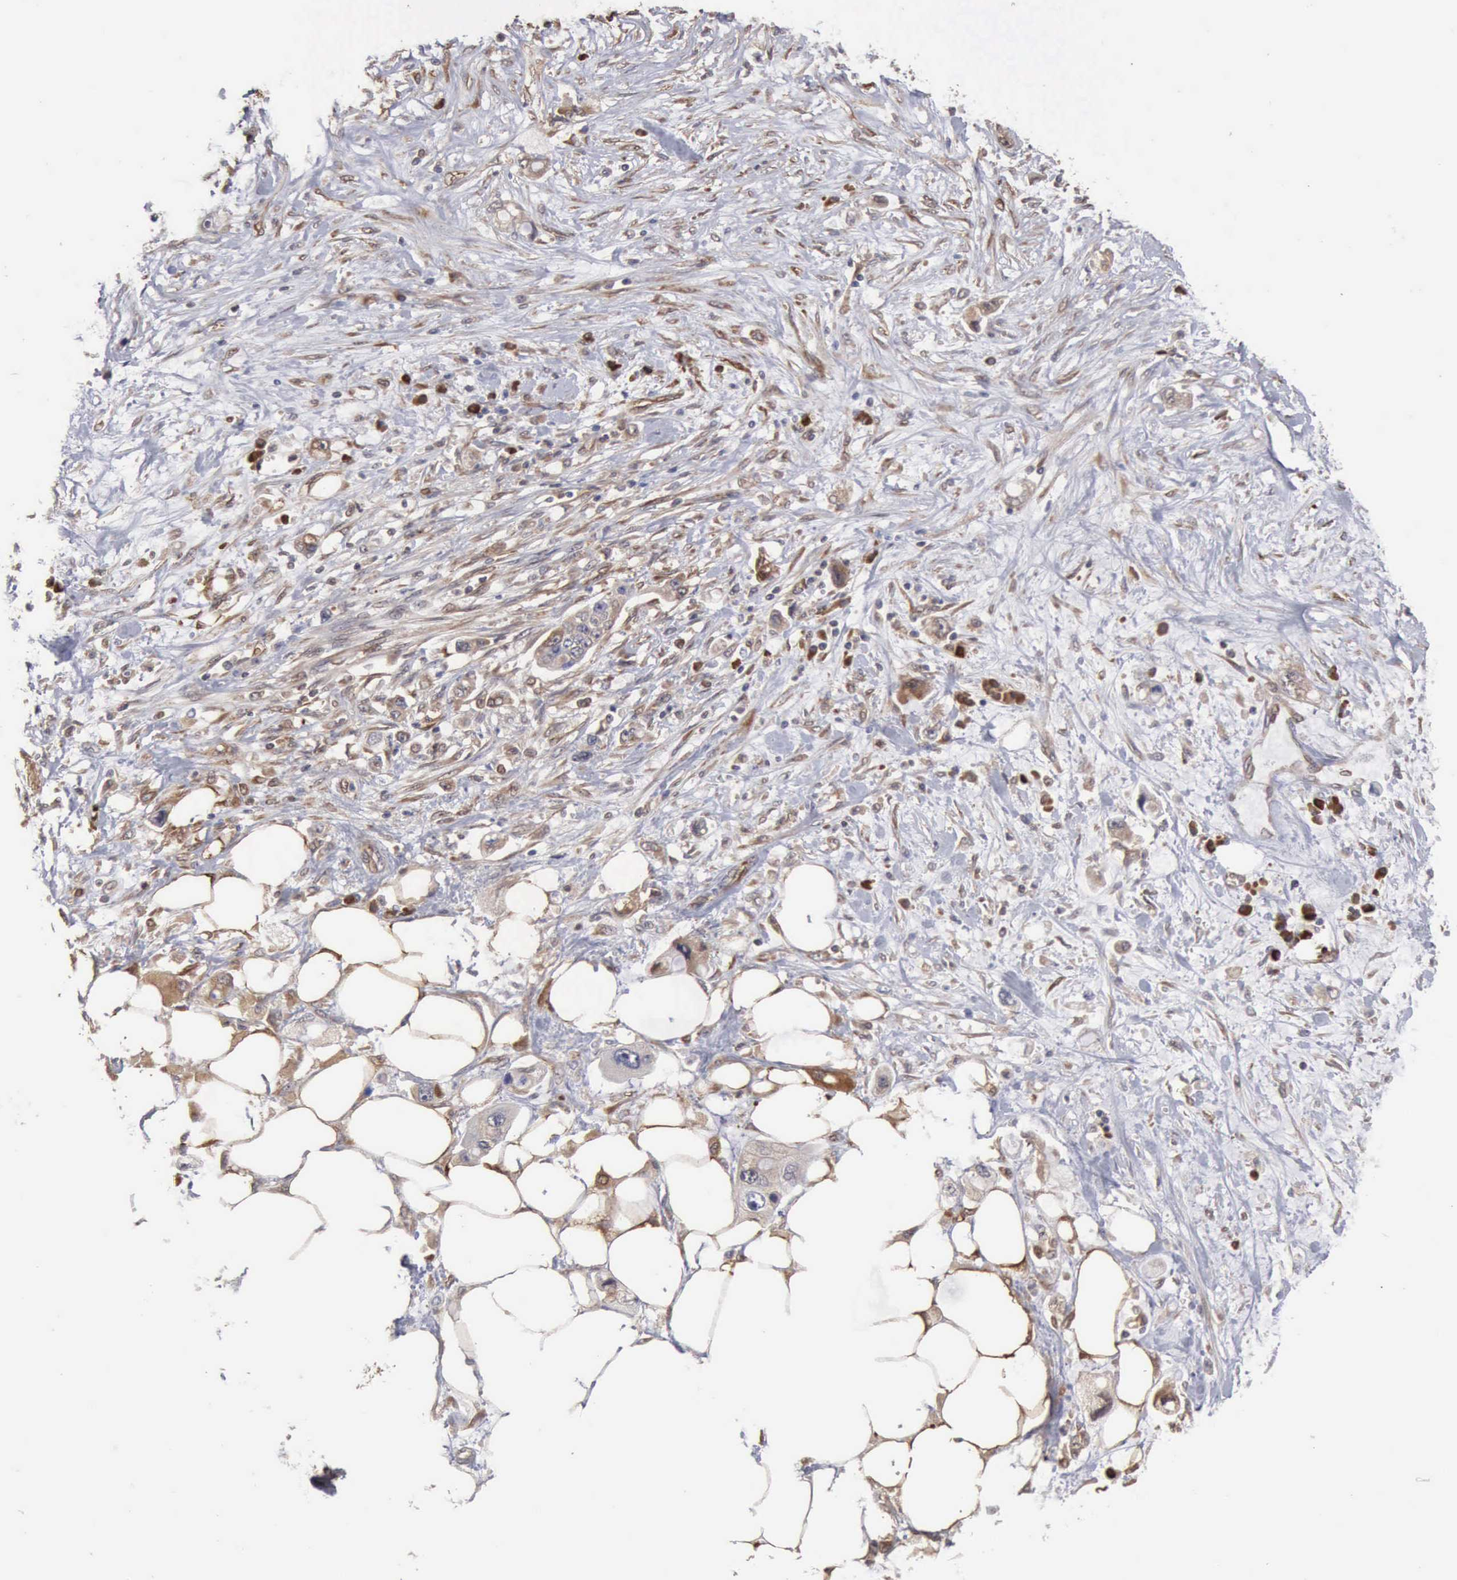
{"staining": {"intensity": "weak", "quantity": "25%-75%", "location": "cytoplasmic/membranous"}, "tissue": "pancreatic cancer", "cell_type": "Tumor cells", "image_type": "cancer", "snomed": [{"axis": "morphology", "description": "Adenocarcinoma, NOS"}, {"axis": "topography", "description": "Pancreas"}, {"axis": "topography", "description": "Stomach, upper"}], "caption": "Protein staining exhibits weak cytoplasmic/membranous expression in approximately 25%-75% of tumor cells in pancreatic adenocarcinoma.", "gene": "APOL2", "patient": {"sex": "male", "age": 77}}